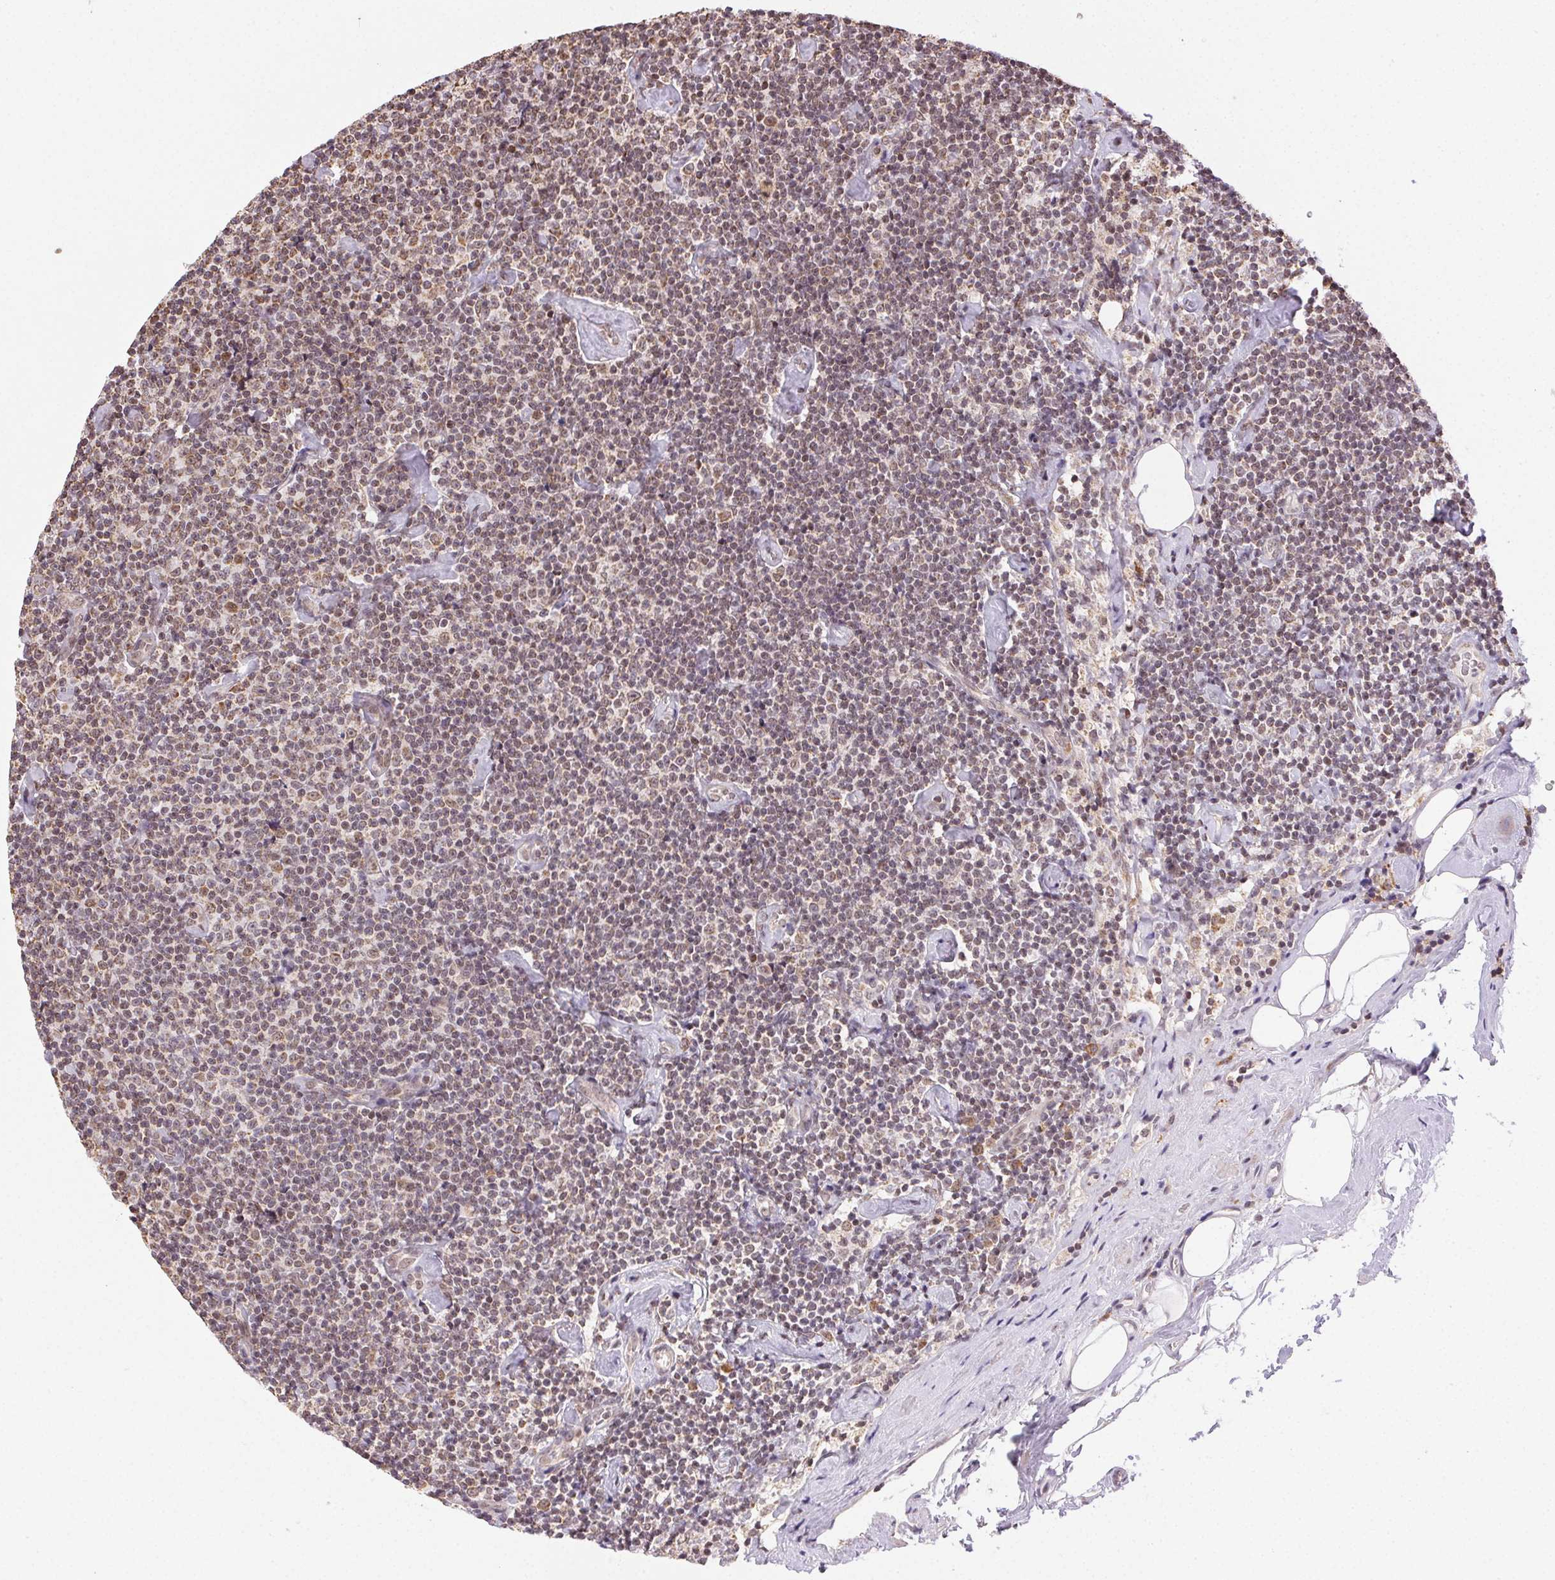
{"staining": {"intensity": "weak", "quantity": "<25%", "location": "nuclear"}, "tissue": "lymphoma", "cell_type": "Tumor cells", "image_type": "cancer", "snomed": [{"axis": "morphology", "description": "Malignant lymphoma, non-Hodgkin's type, Low grade"}, {"axis": "topography", "description": "Lymph node"}], "caption": "Image shows no significant protein expression in tumor cells of low-grade malignant lymphoma, non-Hodgkin's type. Nuclei are stained in blue.", "gene": "PIWIL4", "patient": {"sex": "male", "age": 81}}